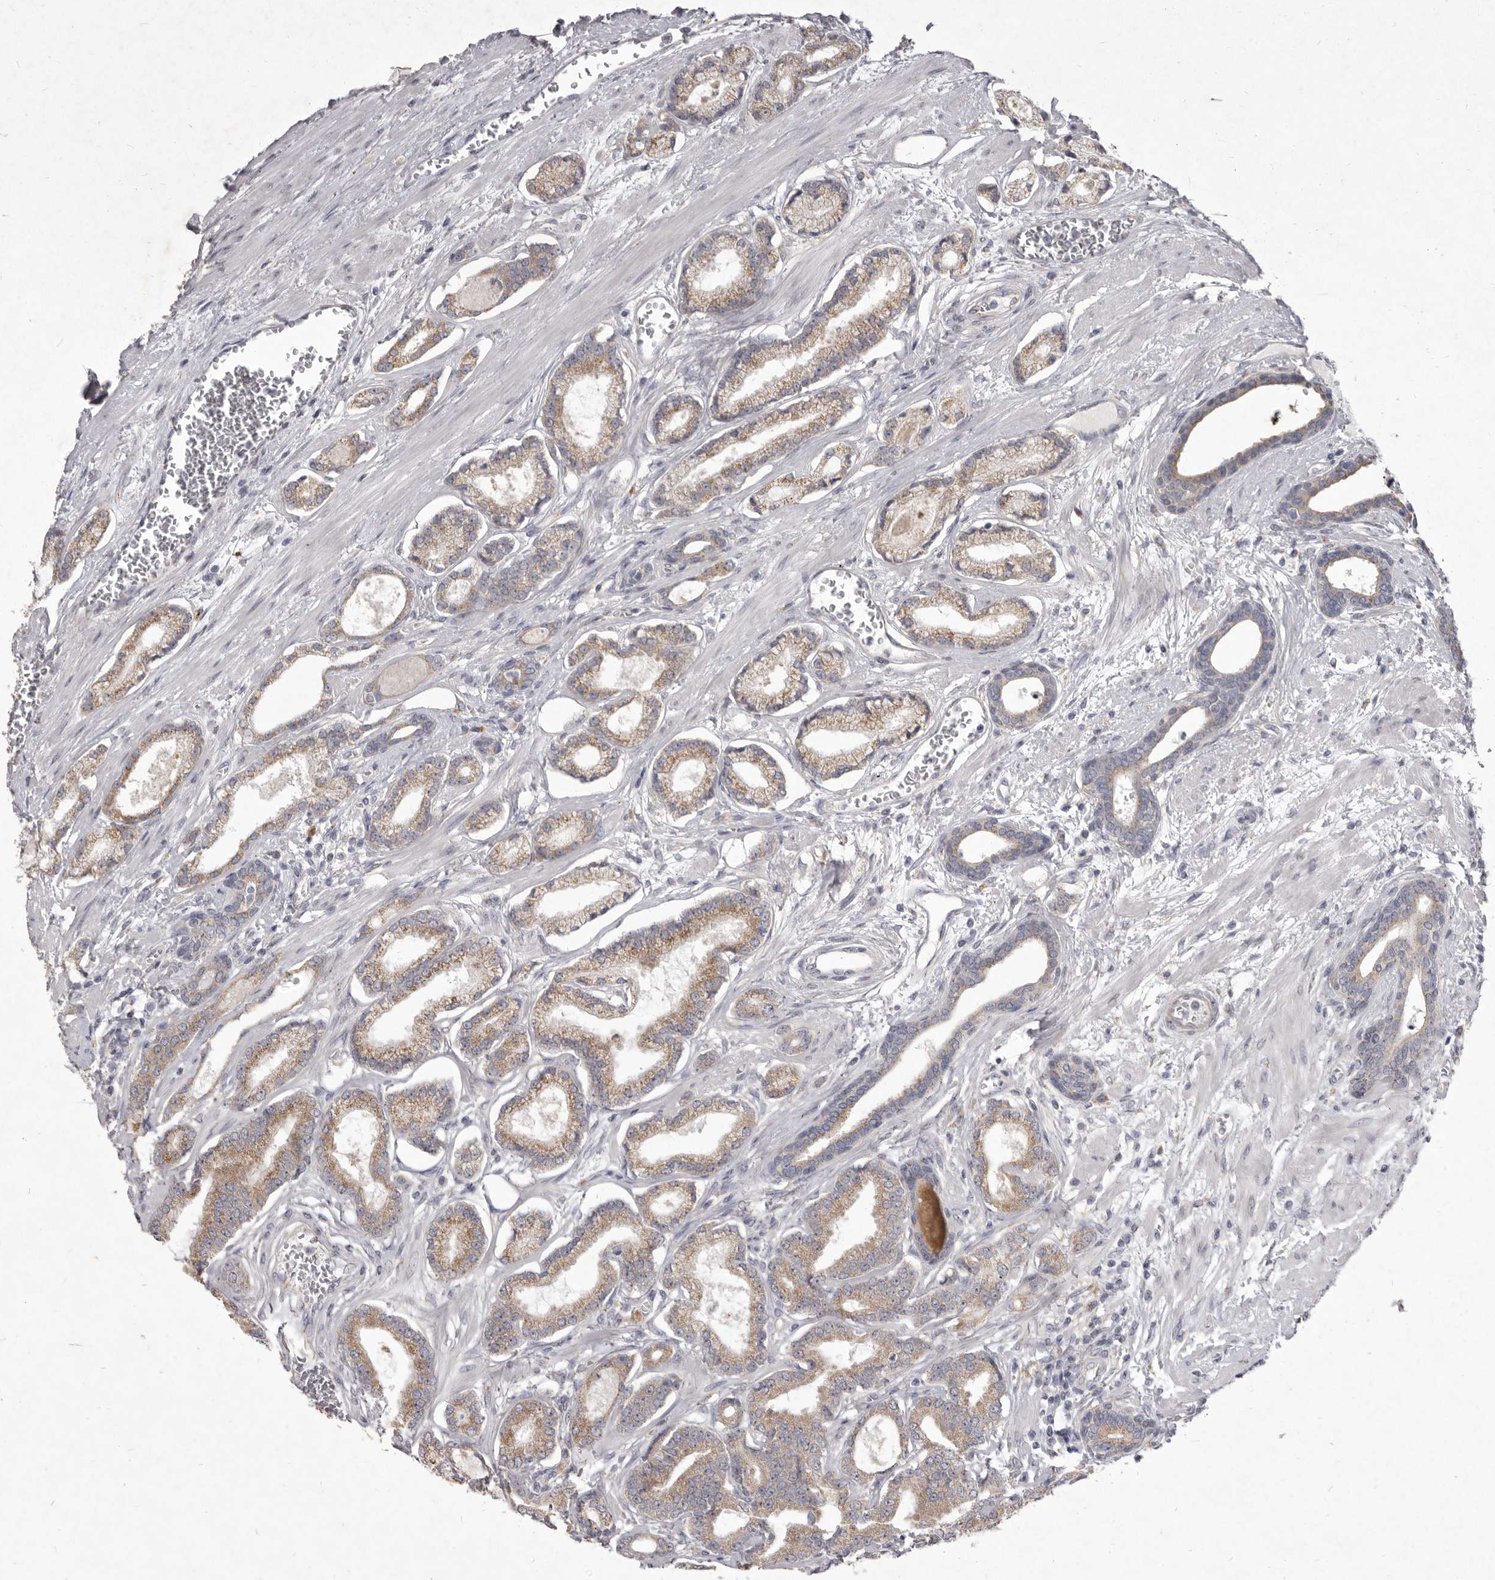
{"staining": {"intensity": "moderate", "quantity": "25%-75%", "location": "cytoplasmic/membranous"}, "tissue": "prostate cancer", "cell_type": "Tumor cells", "image_type": "cancer", "snomed": [{"axis": "morphology", "description": "Adenocarcinoma, Low grade"}, {"axis": "topography", "description": "Prostate"}], "caption": "A micrograph showing moderate cytoplasmic/membranous staining in approximately 25%-75% of tumor cells in prostate cancer, as visualized by brown immunohistochemical staining.", "gene": "P2RX6", "patient": {"sex": "male", "age": 60}}